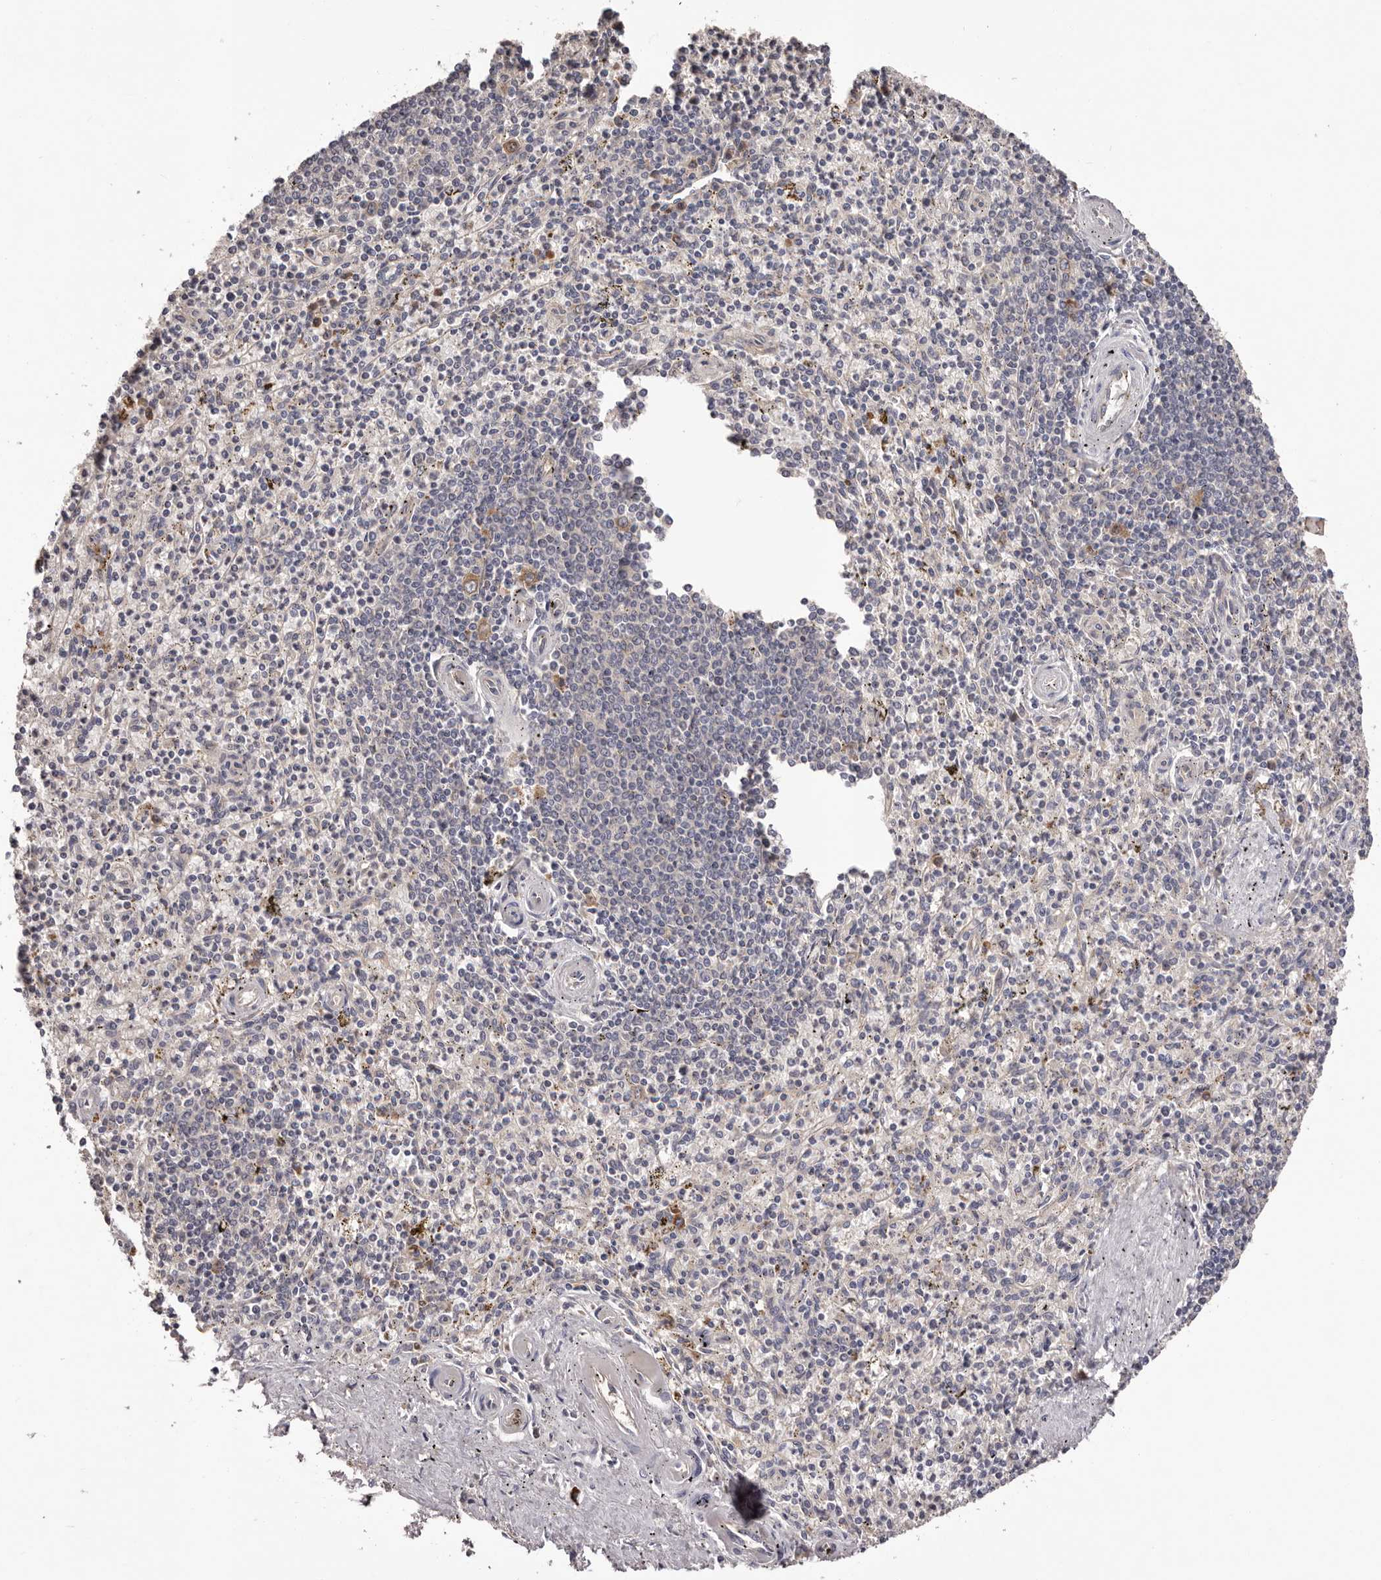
{"staining": {"intensity": "negative", "quantity": "none", "location": "none"}, "tissue": "spleen", "cell_type": "Cells in red pulp", "image_type": "normal", "snomed": [{"axis": "morphology", "description": "Normal tissue, NOS"}, {"axis": "topography", "description": "Spleen"}], "caption": "Immunohistochemical staining of normal human spleen displays no significant staining in cells in red pulp. (Immunohistochemistry, brightfield microscopy, high magnification).", "gene": "LTV1", "patient": {"sex": "male", "age": 72}}